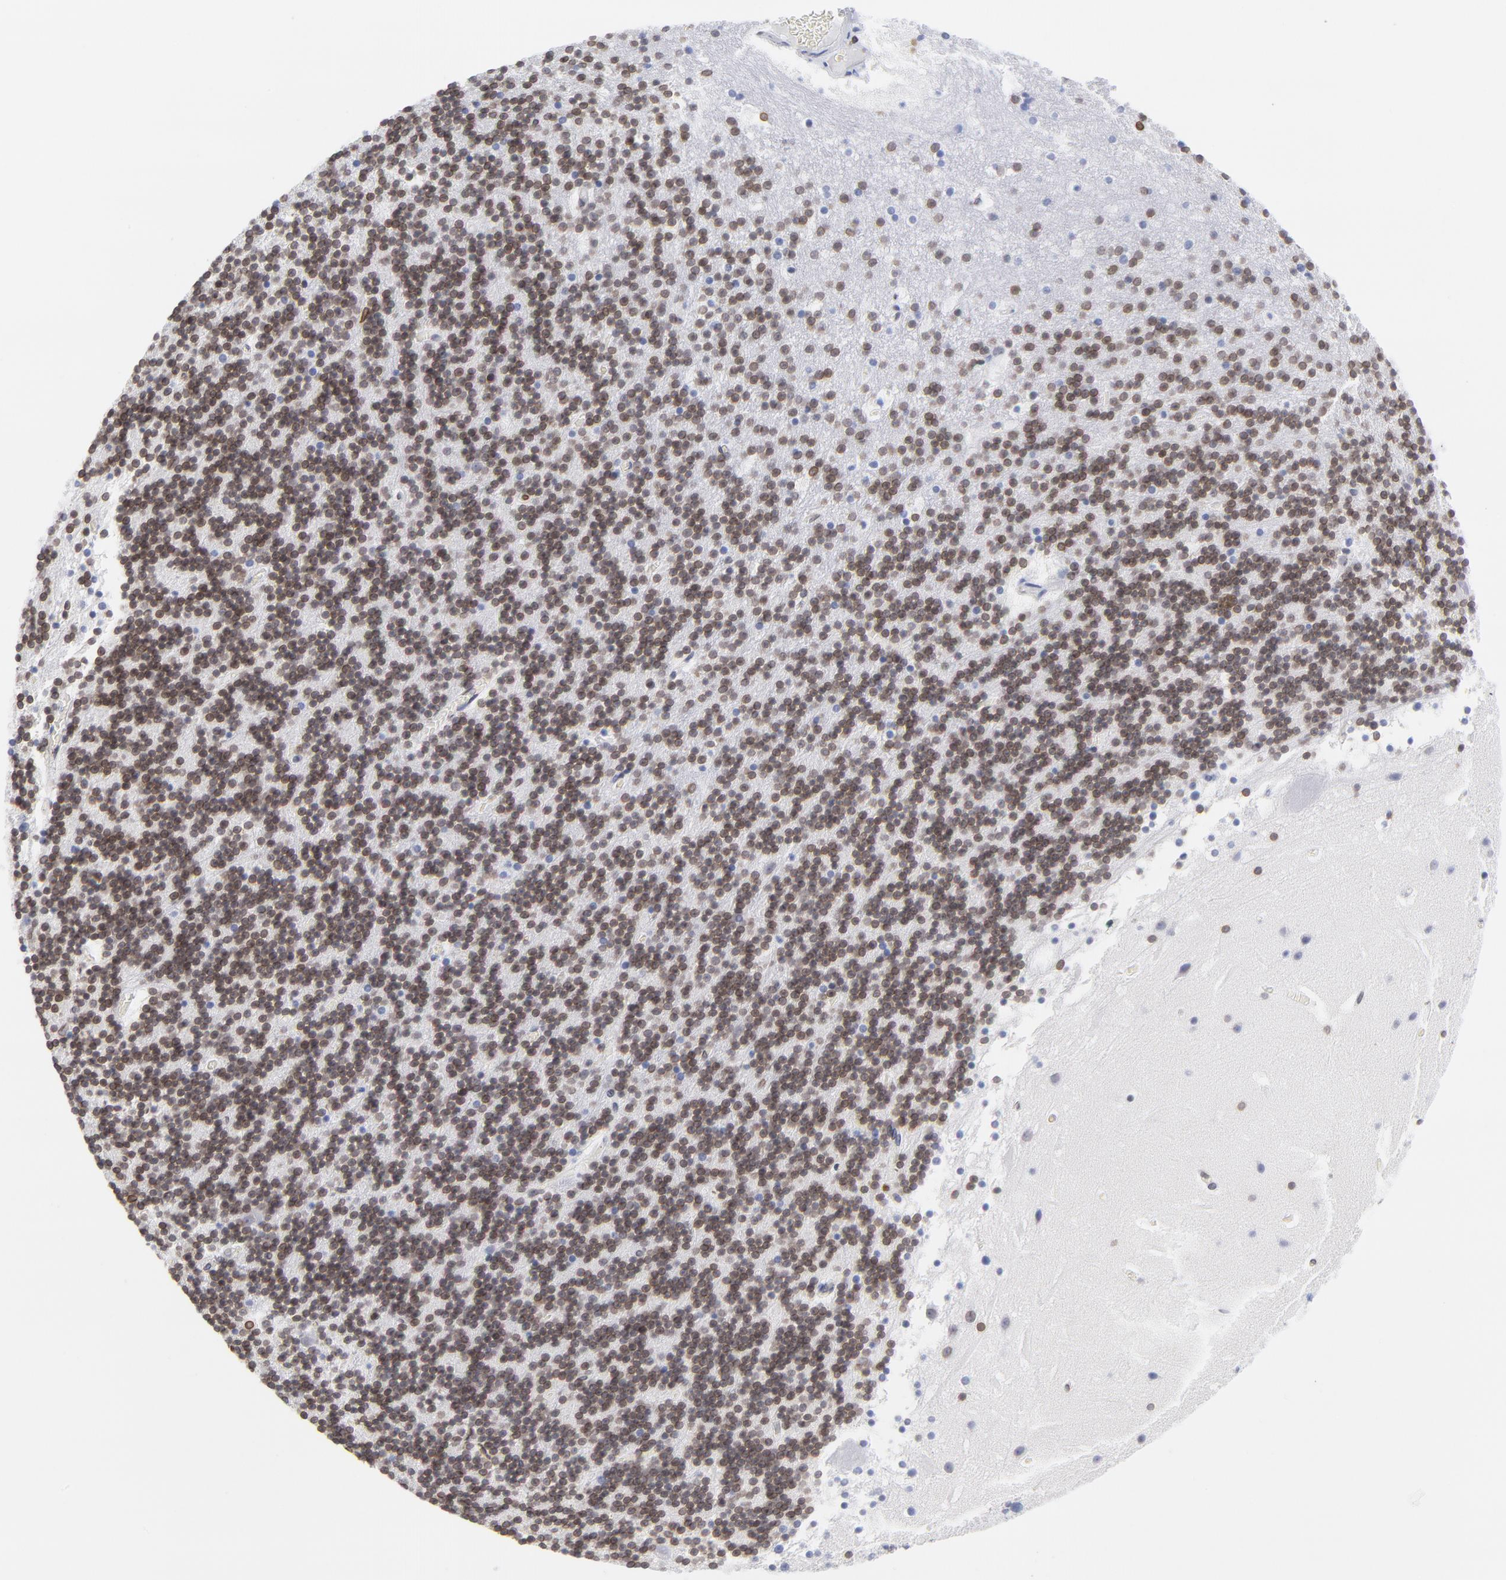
{"staining": {"intensity": "moderate", "quantity": ">75%", "location": "cytoplasmic/membranous,nuclear"}, "tissue": "cerebellum", "cell_type": "Cells in granular layer", "image_type": "normal", "snomed": [{"axis": "morphology", "description": "Normal tissue, NOS"}, {"axis": "topography", "description": "Cerebellum"}], "caption": "Immunohistochemical staining of normal human cerebellum exhibits medium levels of moderate cytoplasmic/membranous,nuclear staining in about >75% of cells in granular layer.", "gene": "THAP7", "patient": {"sex": "male", "age": 45}}